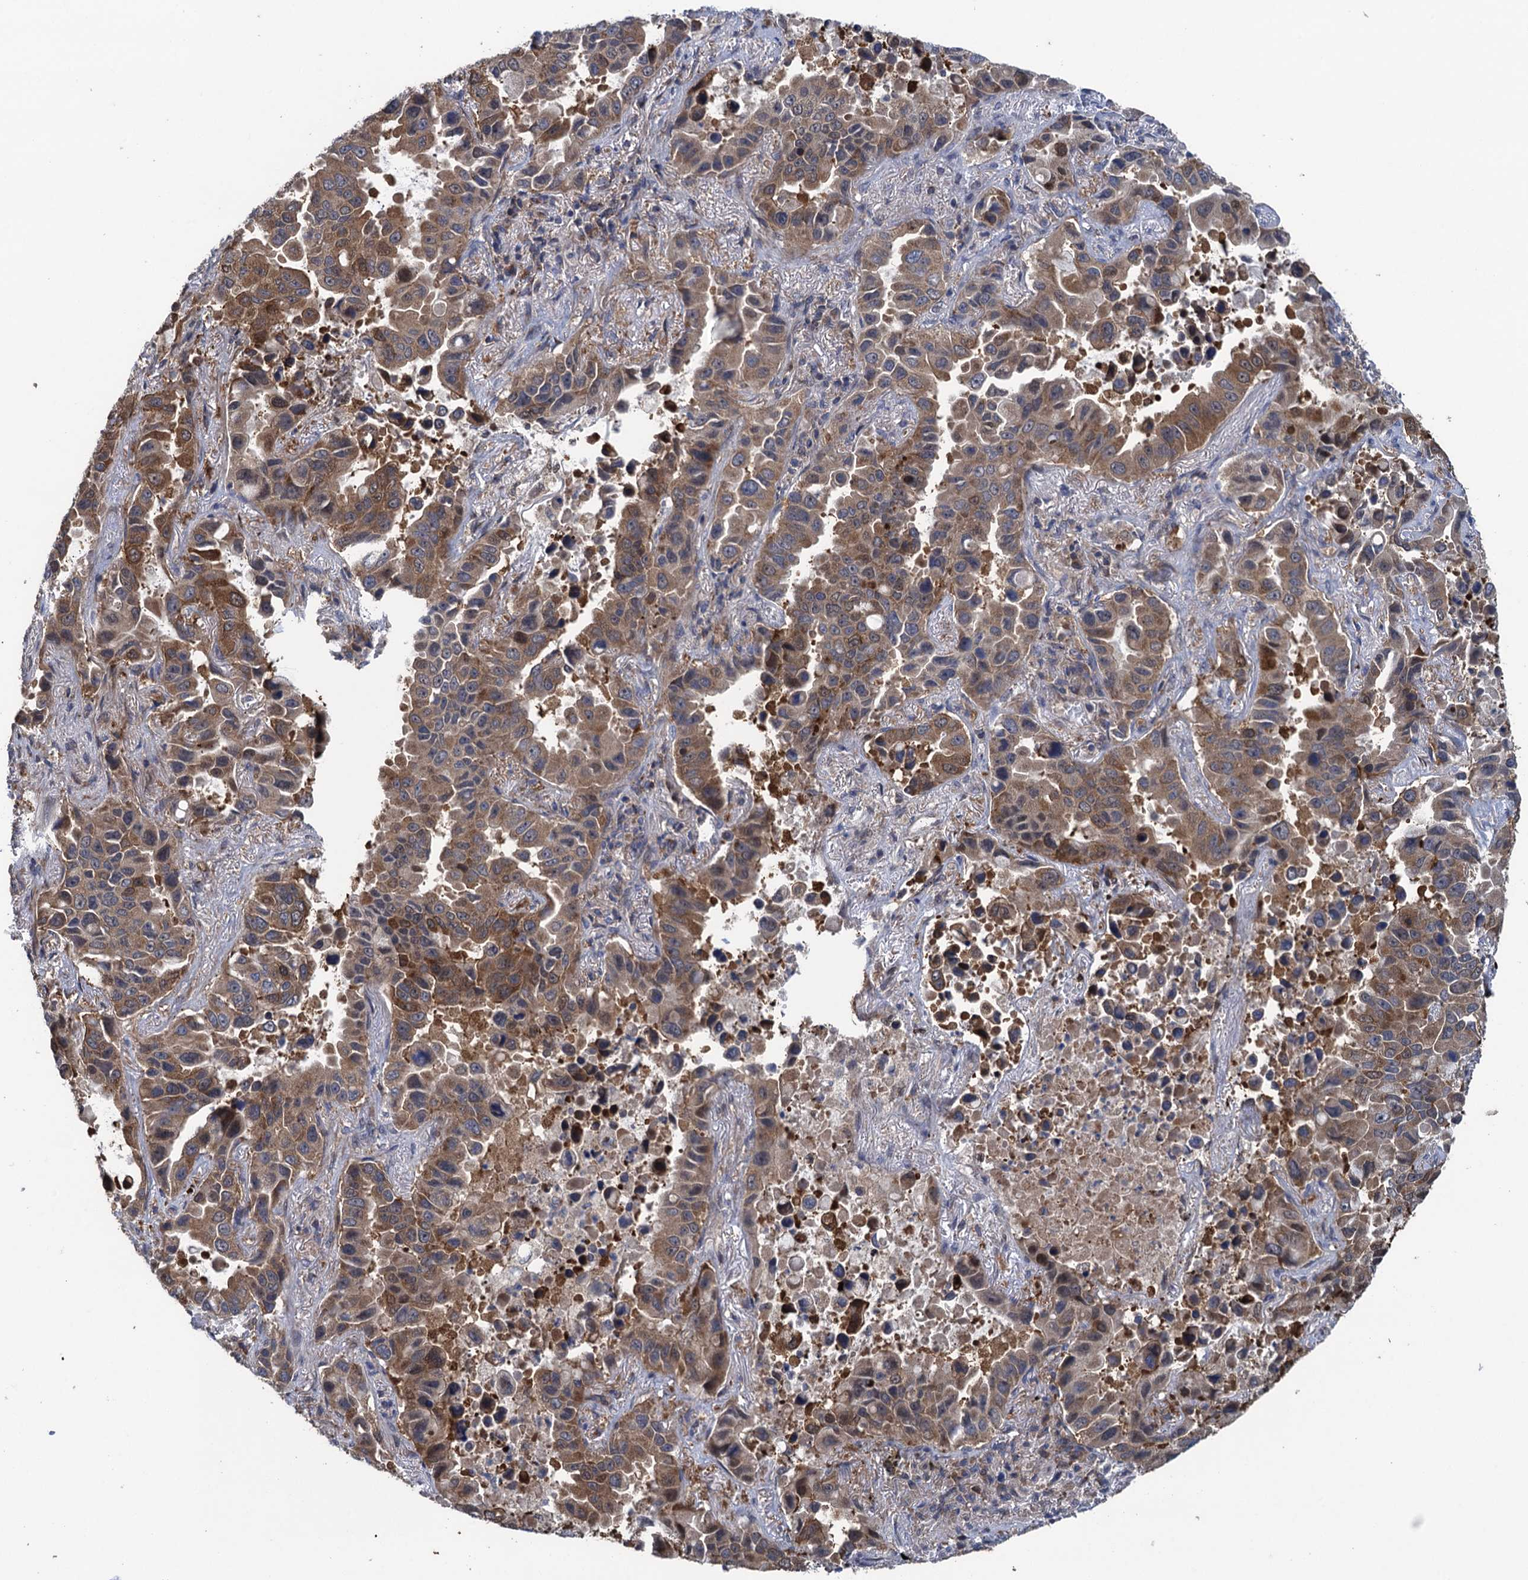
{"staining": {"intensity": "moderate", "quantity": "25%-75%", "location": "cytoplasmic/membranous"}, "tissue": "lung cancer", "cell_type": "Tumor cells", "image_type": "cancer", "snomed": [{"axis": "morphology", "description": "Adenocarcinoma, NOS"}, {"axis": "topography", "description": "Lung"}], "caption": "A medium amount of moderate cytoplasmic/membranous expression is appreciated in approximately 25%-75% of tumor cells in lung adenocarcinoma tissue.", "gene": "CNTN5", "patient": {"sex": "male", "age": 64}}